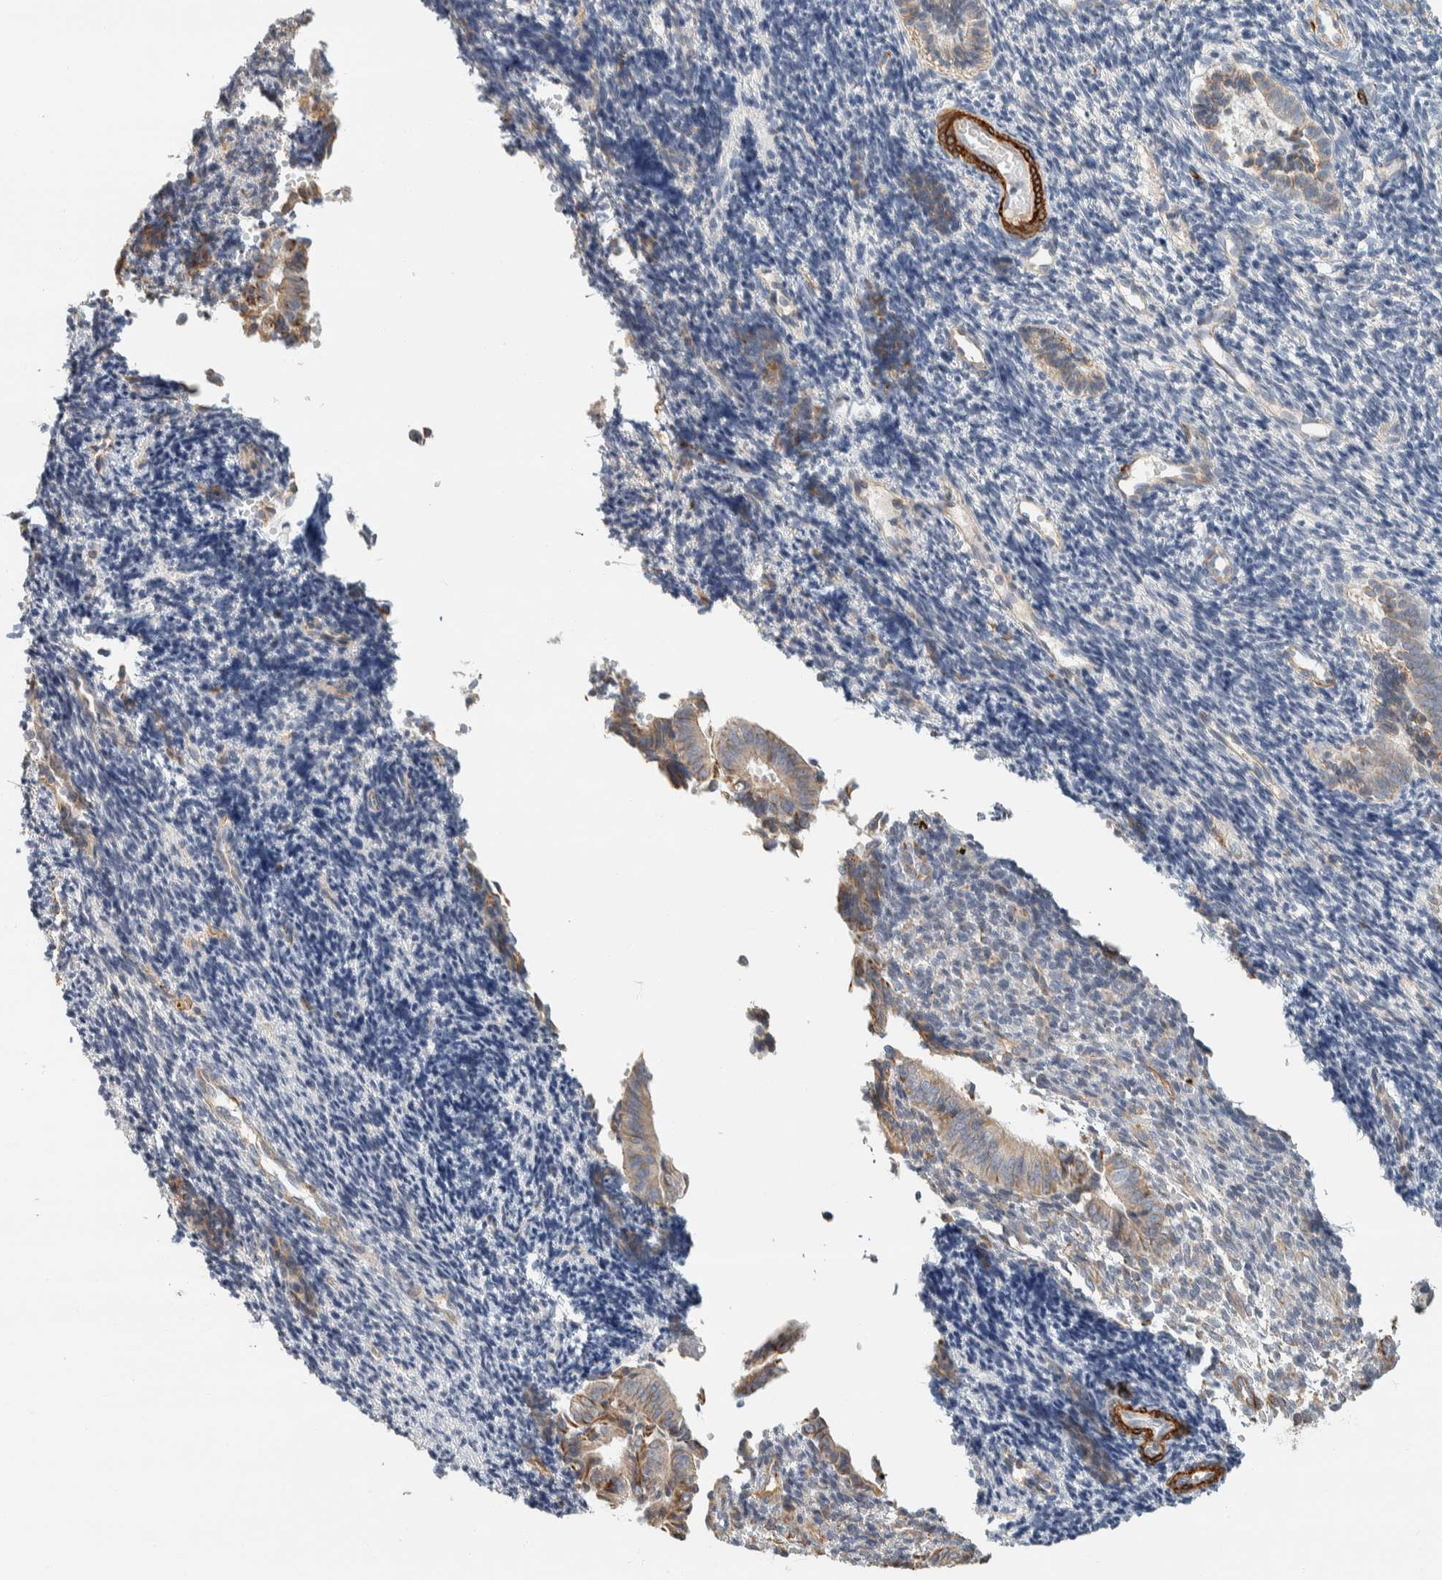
{"staining": {"intensity": "negative", "quantity": "none", "location": "none"}, "tissue": "endometrium", "cell_type": "Cells in endometrial stroma", "image_type": "normal", "snomed": [{"axis": "morphology", "description": "Normal tissue, NOS"}, {"axis": "topography", "description": "Endometrium"}], "caption": "Cells in endometrial stroma are negative for protein expression in unremarkable human endometrium. The staining is performed using DAB (3,3'-diaminobenzidine) brown chromogen with nuclei counter-stained in using hematoxylin.", "gene": "CDR2", "patient": {"sex": "female", "age": 33}}